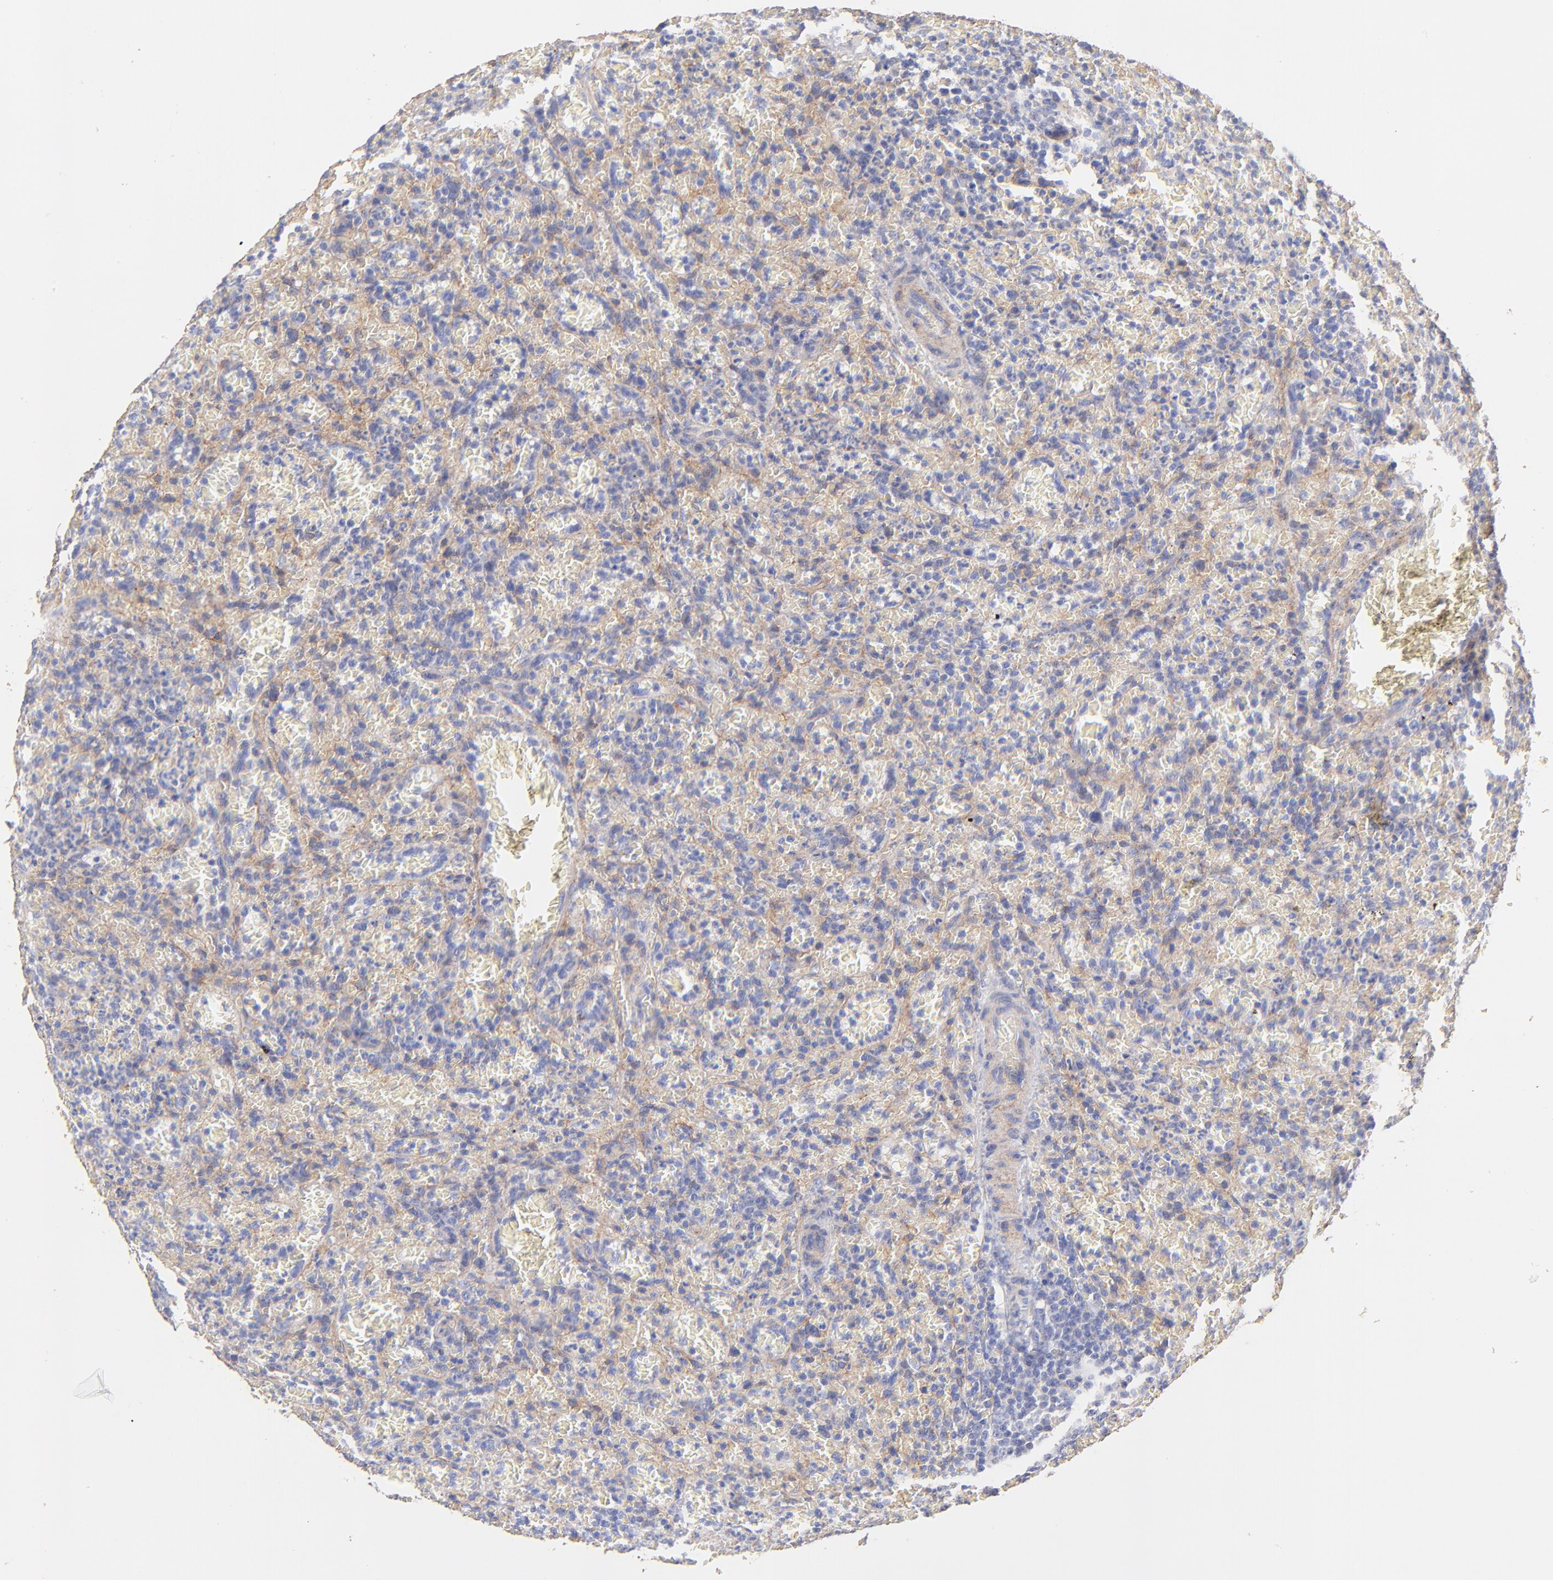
{"staining": {"intensity": "weak", "quantity": "25%-75%", "location": "cytoplasmic/membranous"}, "tissue": "lymphoma", "cell_type": "Tumor cells", "image_type": "cancer", "snomed": [{"axis": "morphology", "description": "Malignant lymphoma, non-Hodgkin's type, Low grade"}, {"axis": "topography", "description": "Spleen"}], "caption": "Tumor cells display low levels of weak cytoplasmic/membranous positivity in approximately 25%-75% of cells in malignant lymphoma, non-Hodgkin's type (low-grade).", "gene": "ACTRT1", "patient": {"sex": "female", "age": 64}}